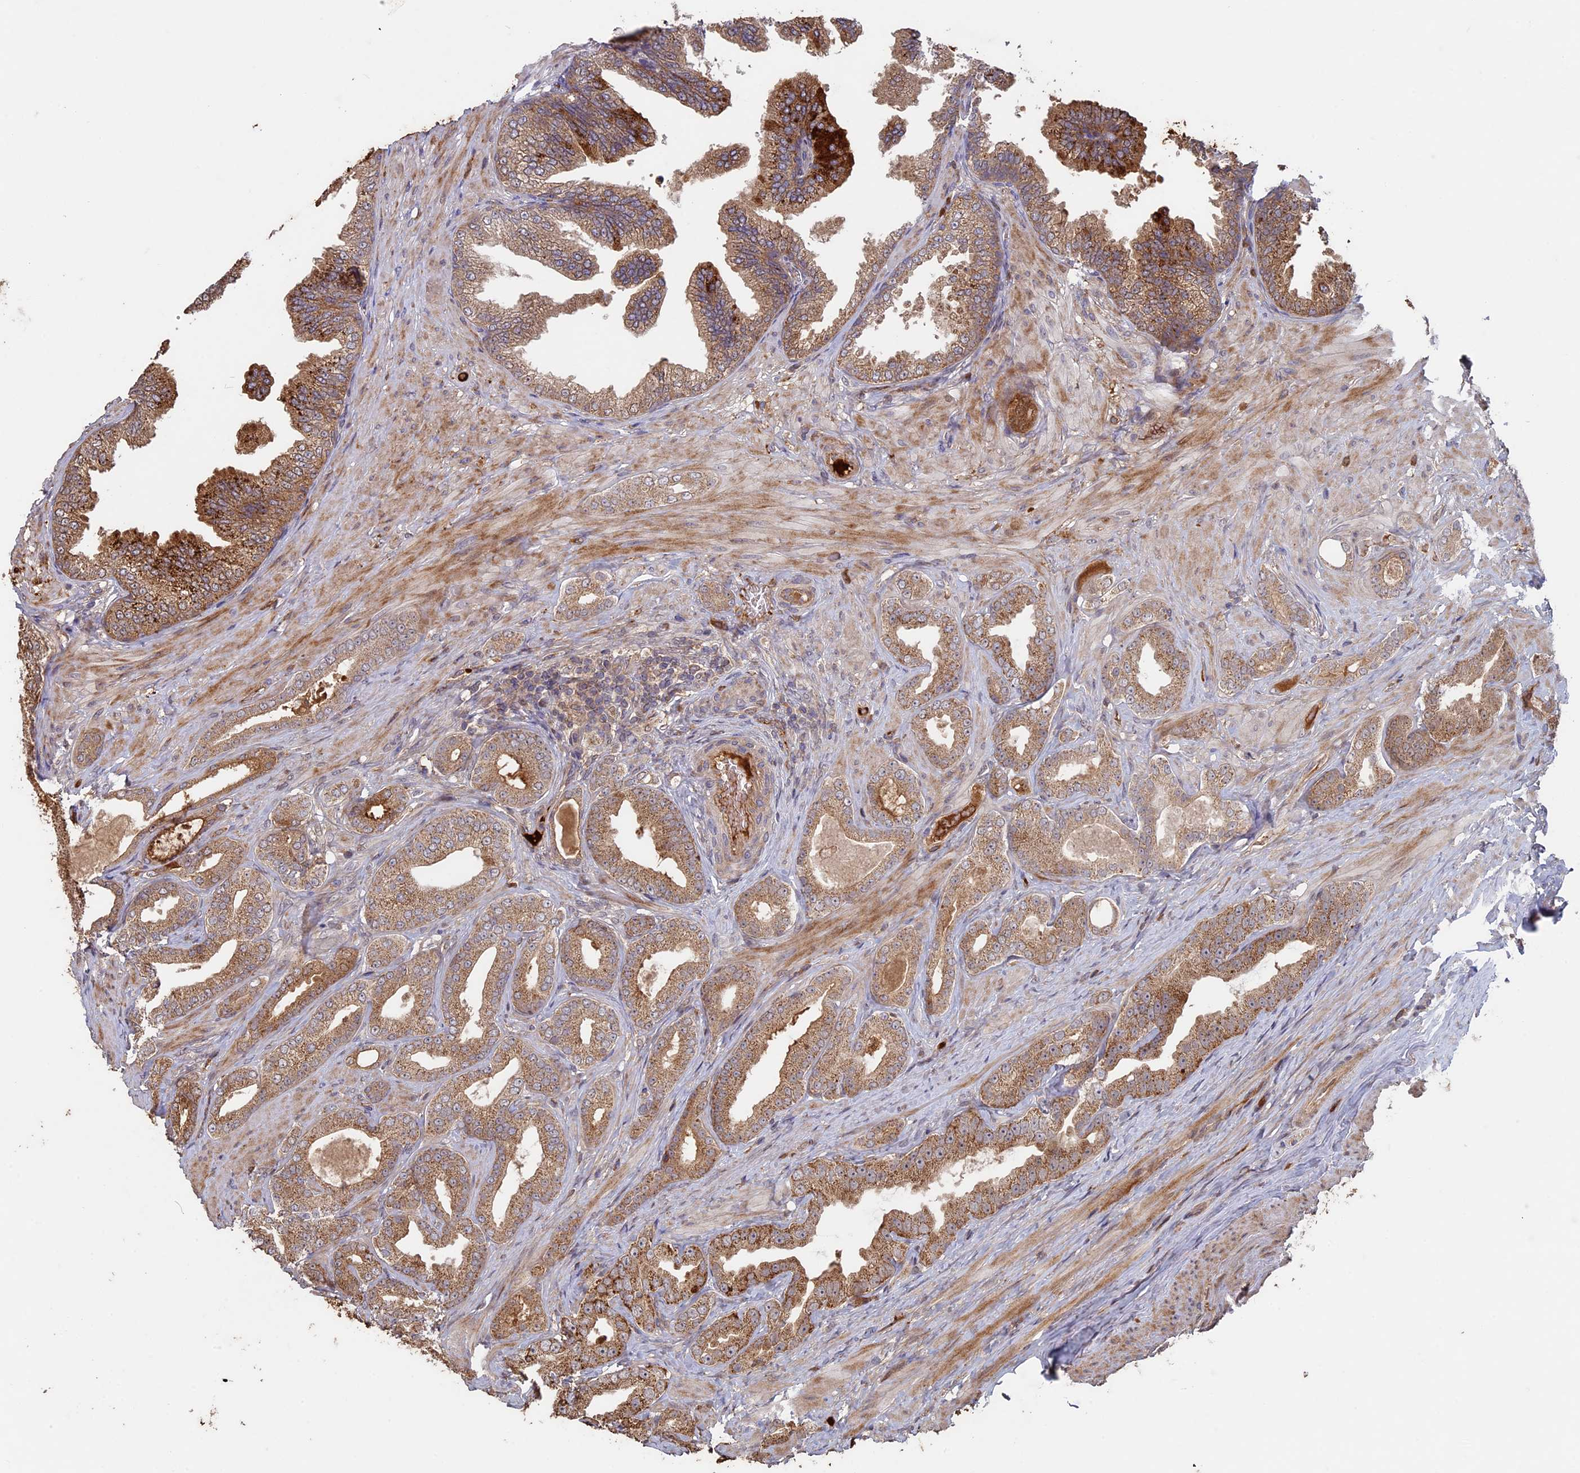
{"staining": {"intensity": "moderate", "quantity": ">75%", "location": "cytoplasmic/membranous"}, "tissue": "prostate cancer", "cell_type": "Tumor cells", "image_type": "cancer", "snomed": [{"axis": "morphology", "description": "Adenocarcinoma, Low grade"}, {"axis": "topography", "description": "Prostate"}], "caption": "Immunohistochemistry histopathology image of neoplastic tissue: prostate cancer (adenocarcinoma (low-grade)) stained using immunohistochemistry (IHC) demonstrates medium levels of moderate protein expression localized specifically in the cytoplasmic/membranous of tumor cells, appearing as a cytoplasmic/membranous brown color.", "gene": "RCCD1", "patient": {"sex": "male", "age": 63}}